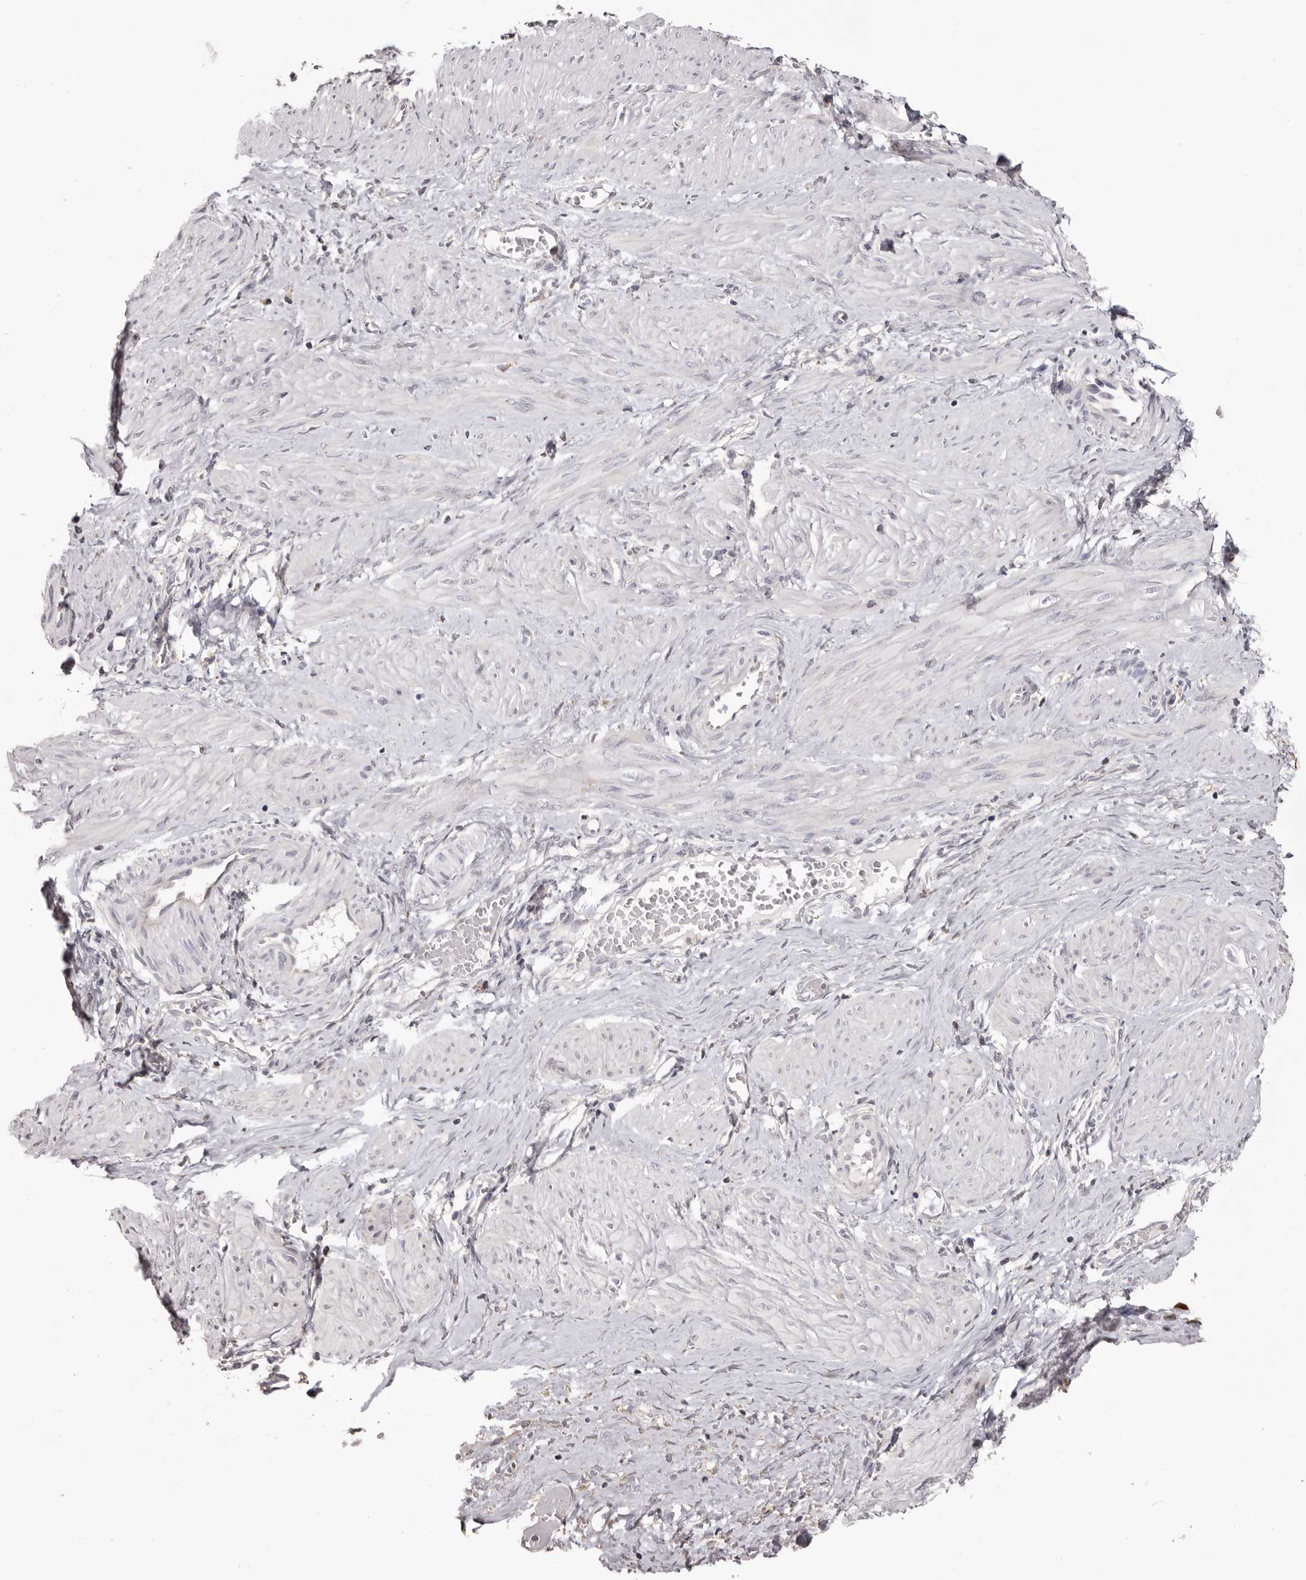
{"staining": {"intensity": "negative", "quantity": "none", "location": "none"}, "tissue": "smooth muscle", "cell_type": "Smooth muscle cells", "image_type": "normal", "snomed": [{"axis": "morphology", "description": "Normal tissue, NOS"}, {"axis": "topography", "description": "Endometrium"}], "caption": "An immunohistochemistry image of benign smooth muscle is shown. There is no staining in smooth muscle cells of smooth muscle.", "gene": "PIGX", "patient": {"sex": "female", "age": 33}}